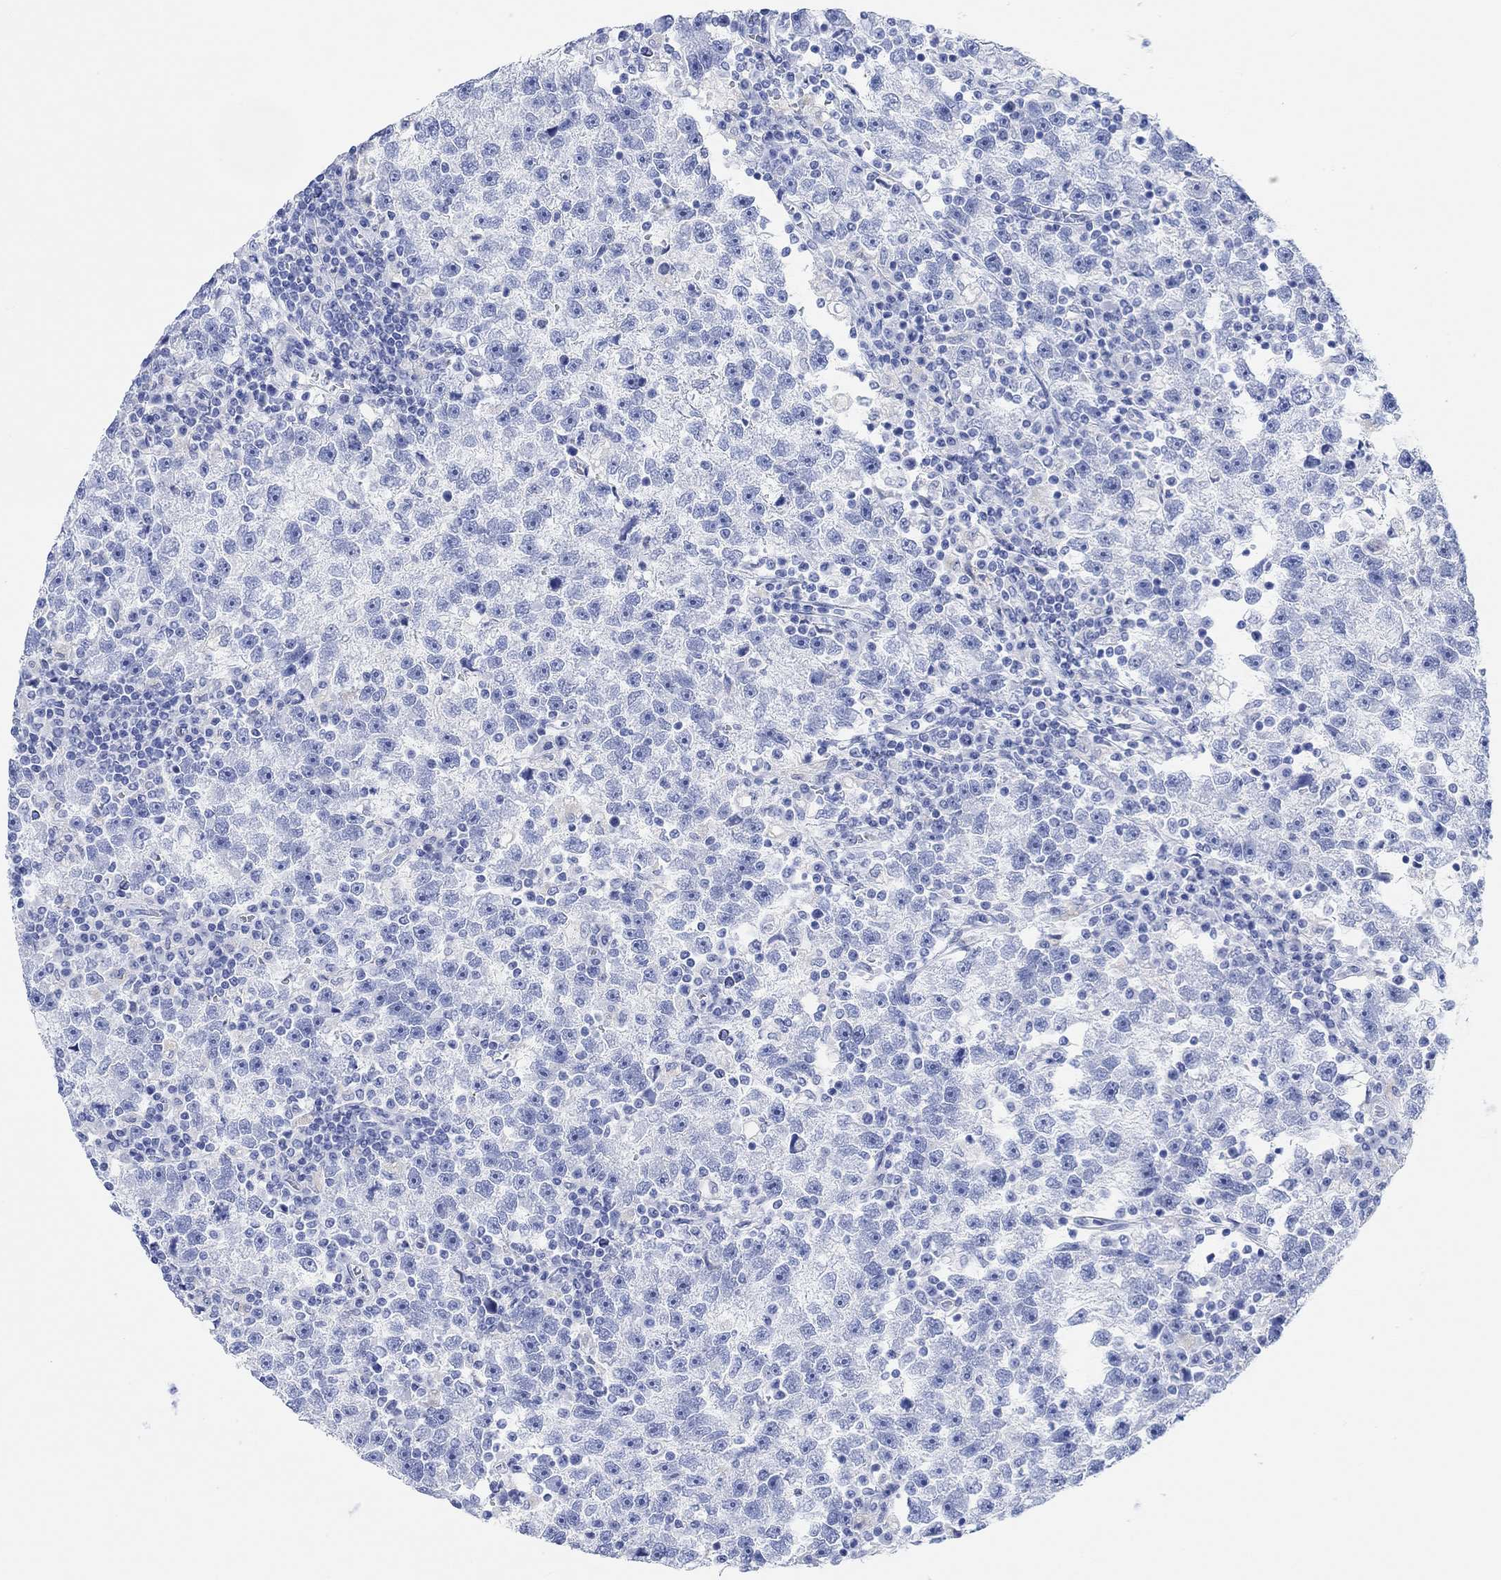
{"staining": {"intensity": "negative", "quantity": "none", "location": "none"}, "tissue": "testis cancer", "cell_type": "Tumor cells", "image_type": "cancer", "snomed": [{"axis": "morphology", "description": "Seminoma, NOS"}, {"axis": "topography", "description": "Testis"}], "caption": "Immunohistochemical staining of testis cancer reveals no significant staining in tumor cells.", "gene": "ANKRD33", "patient": {"sex": "male", "age": 47}}